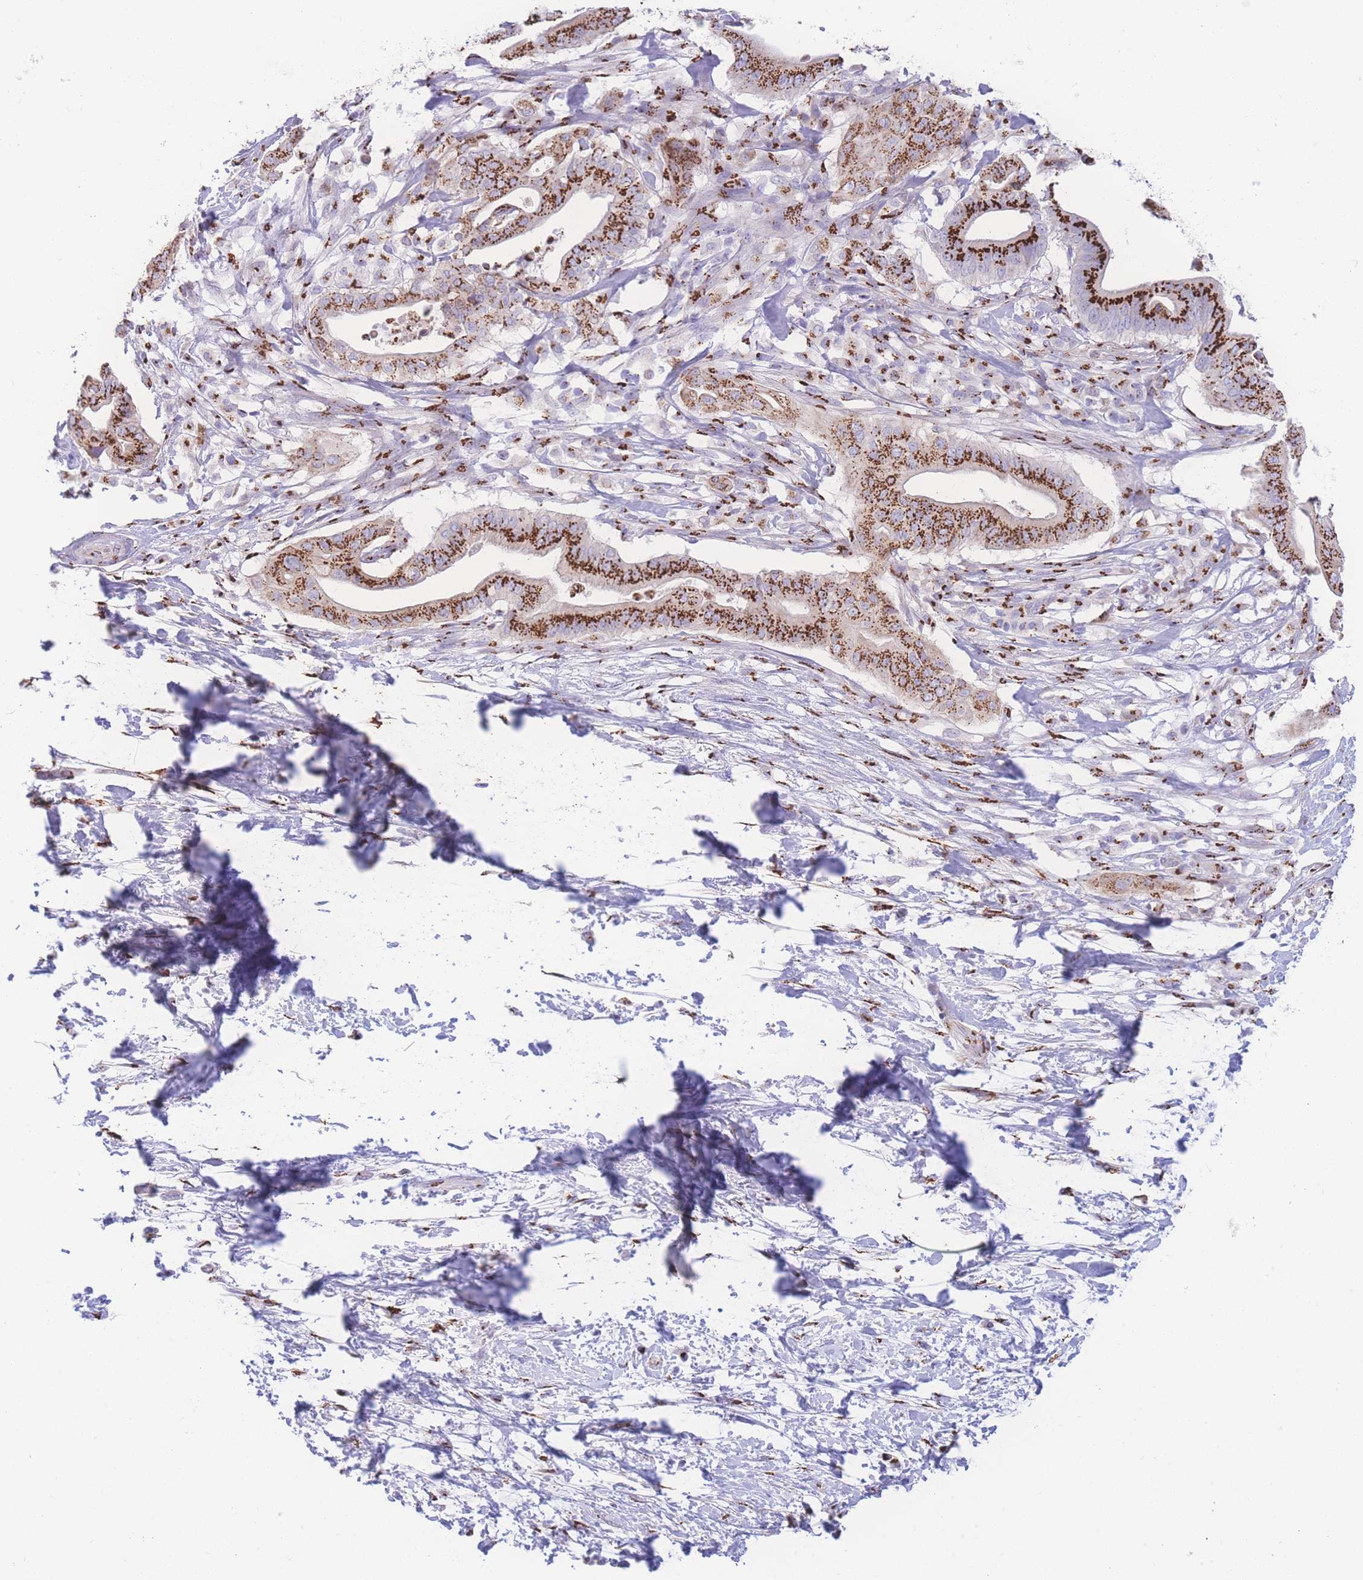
{"staining": {"intensity": "strong", "quantity": ">75%", "location": "cytoplasmic/membranous"}, "tissue": "pancreatic cancer", "cell_type": "Tumor cells", "image_type": "cancer", "snomed": [{"axis": "morphology", "description": "Adenocarcinoma, NOS"}, {"axis": "topography", "description": "Pancreas"}], "caption": "Approximately >75% of tumor cells in pancreatic adenocarcinoma show strong cytoplasmic/membranous protein staining as visualized by brown immunohistochemical staining.", "gene": "GOLM2", "patient": {"sex": "male", "age": 68}}